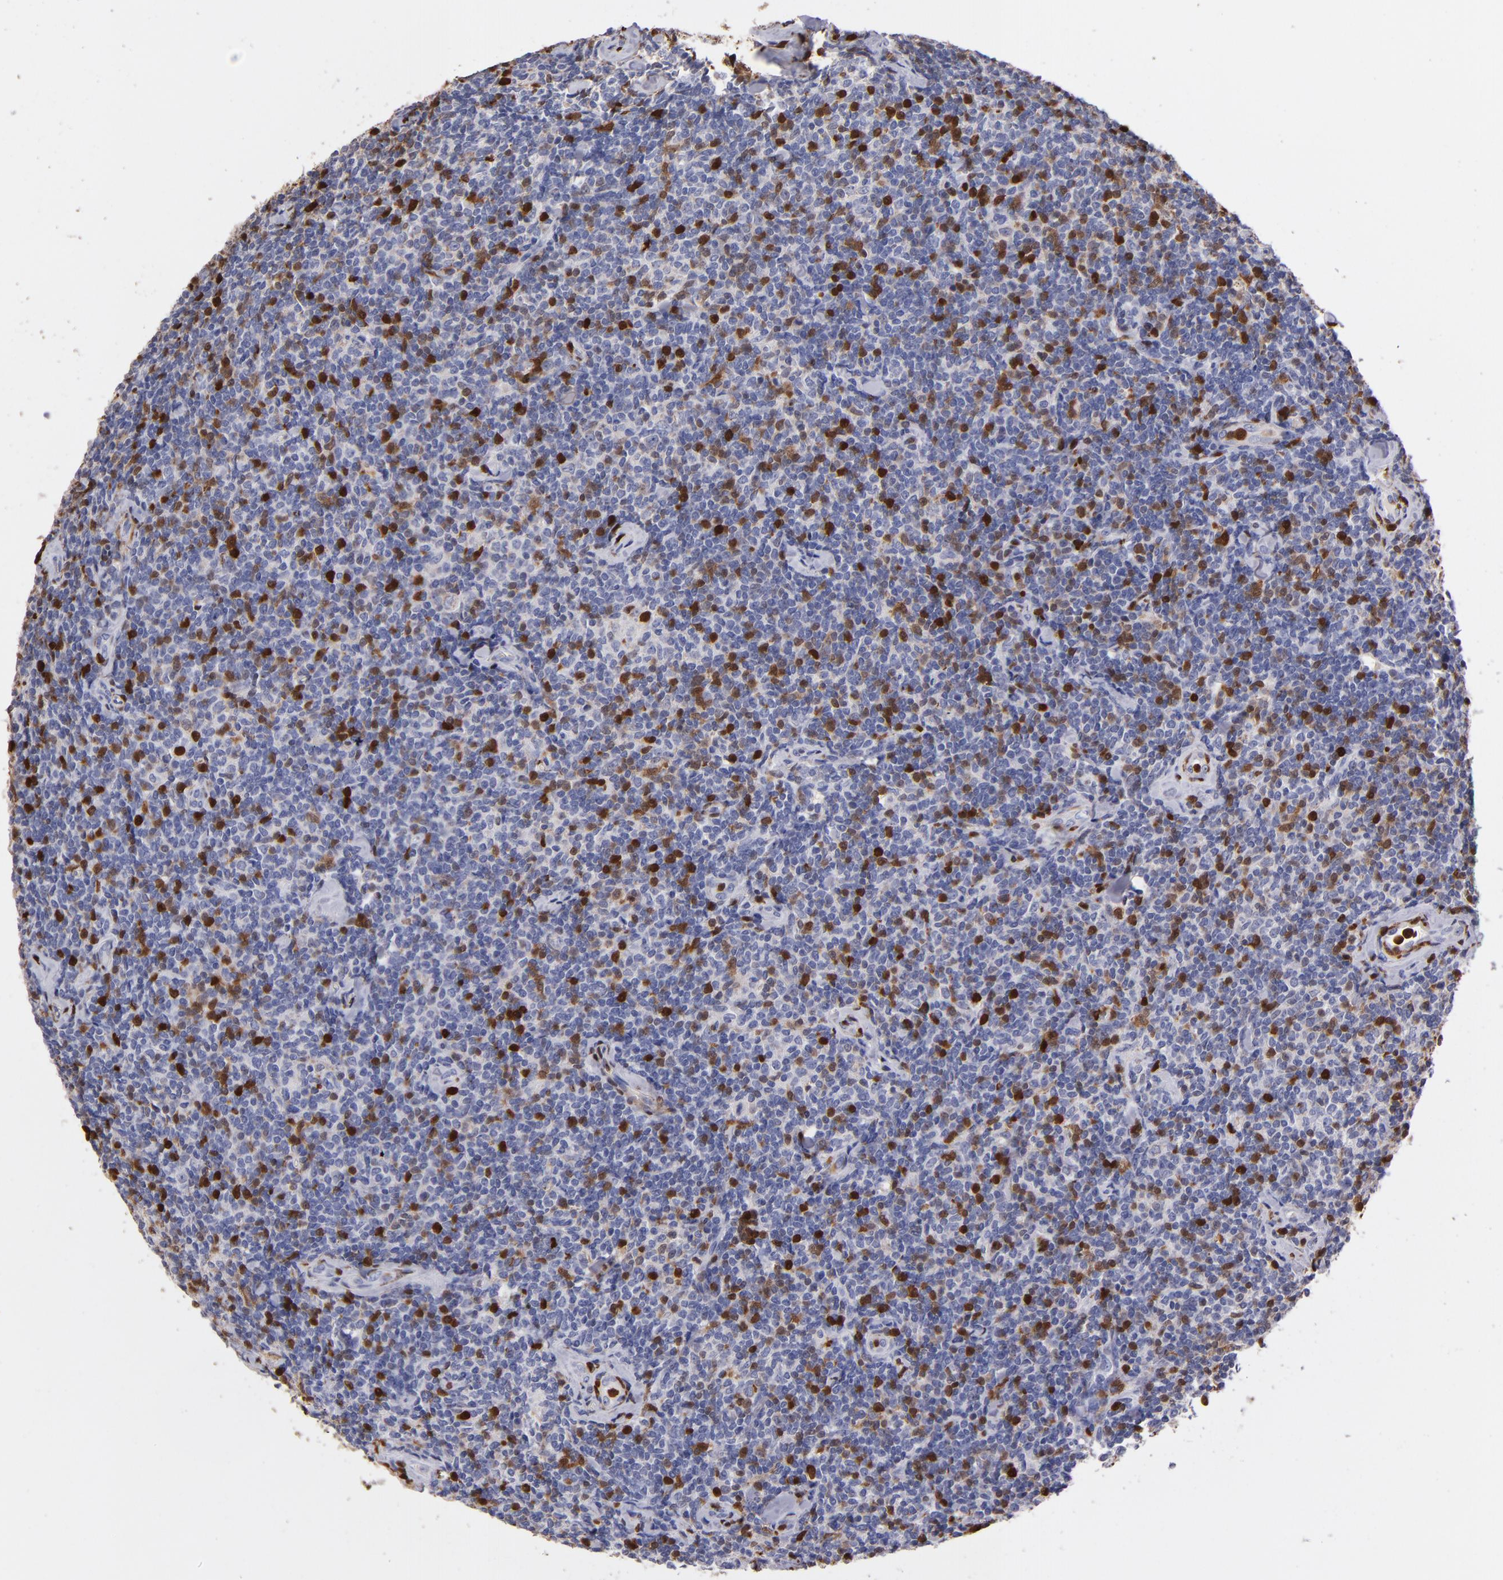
{"staining": {"intensity": "moderate", "quantity": "<25%", "location": "cytoplasmic/membranous,nuclear"}, "tissue": "lymphoma", "cell_type": "Tumor cells", "image_type": "cancer", "snomed": [{"axis": "morphology", "description": "Malignant lymphoma, non-Hodgkin's type, Low grade"}, {"axis": "topography", "description": "Lymph node"}], "caption": "Immunohistochemistry staining of lymphoma, which exhibits low levels of moderate cytoplasmic/membranous and nuclear positivity in approximately <25% of tumor cells indicating moderate cytoplasmic/membranous and nuclear protein expression. The staining was performed using DAB (brown) for protein detection and nuclei were counterstained in hematoxylin (blue).", "gene": "S100A4", "patient": {"sex": "female", "age": 56}}